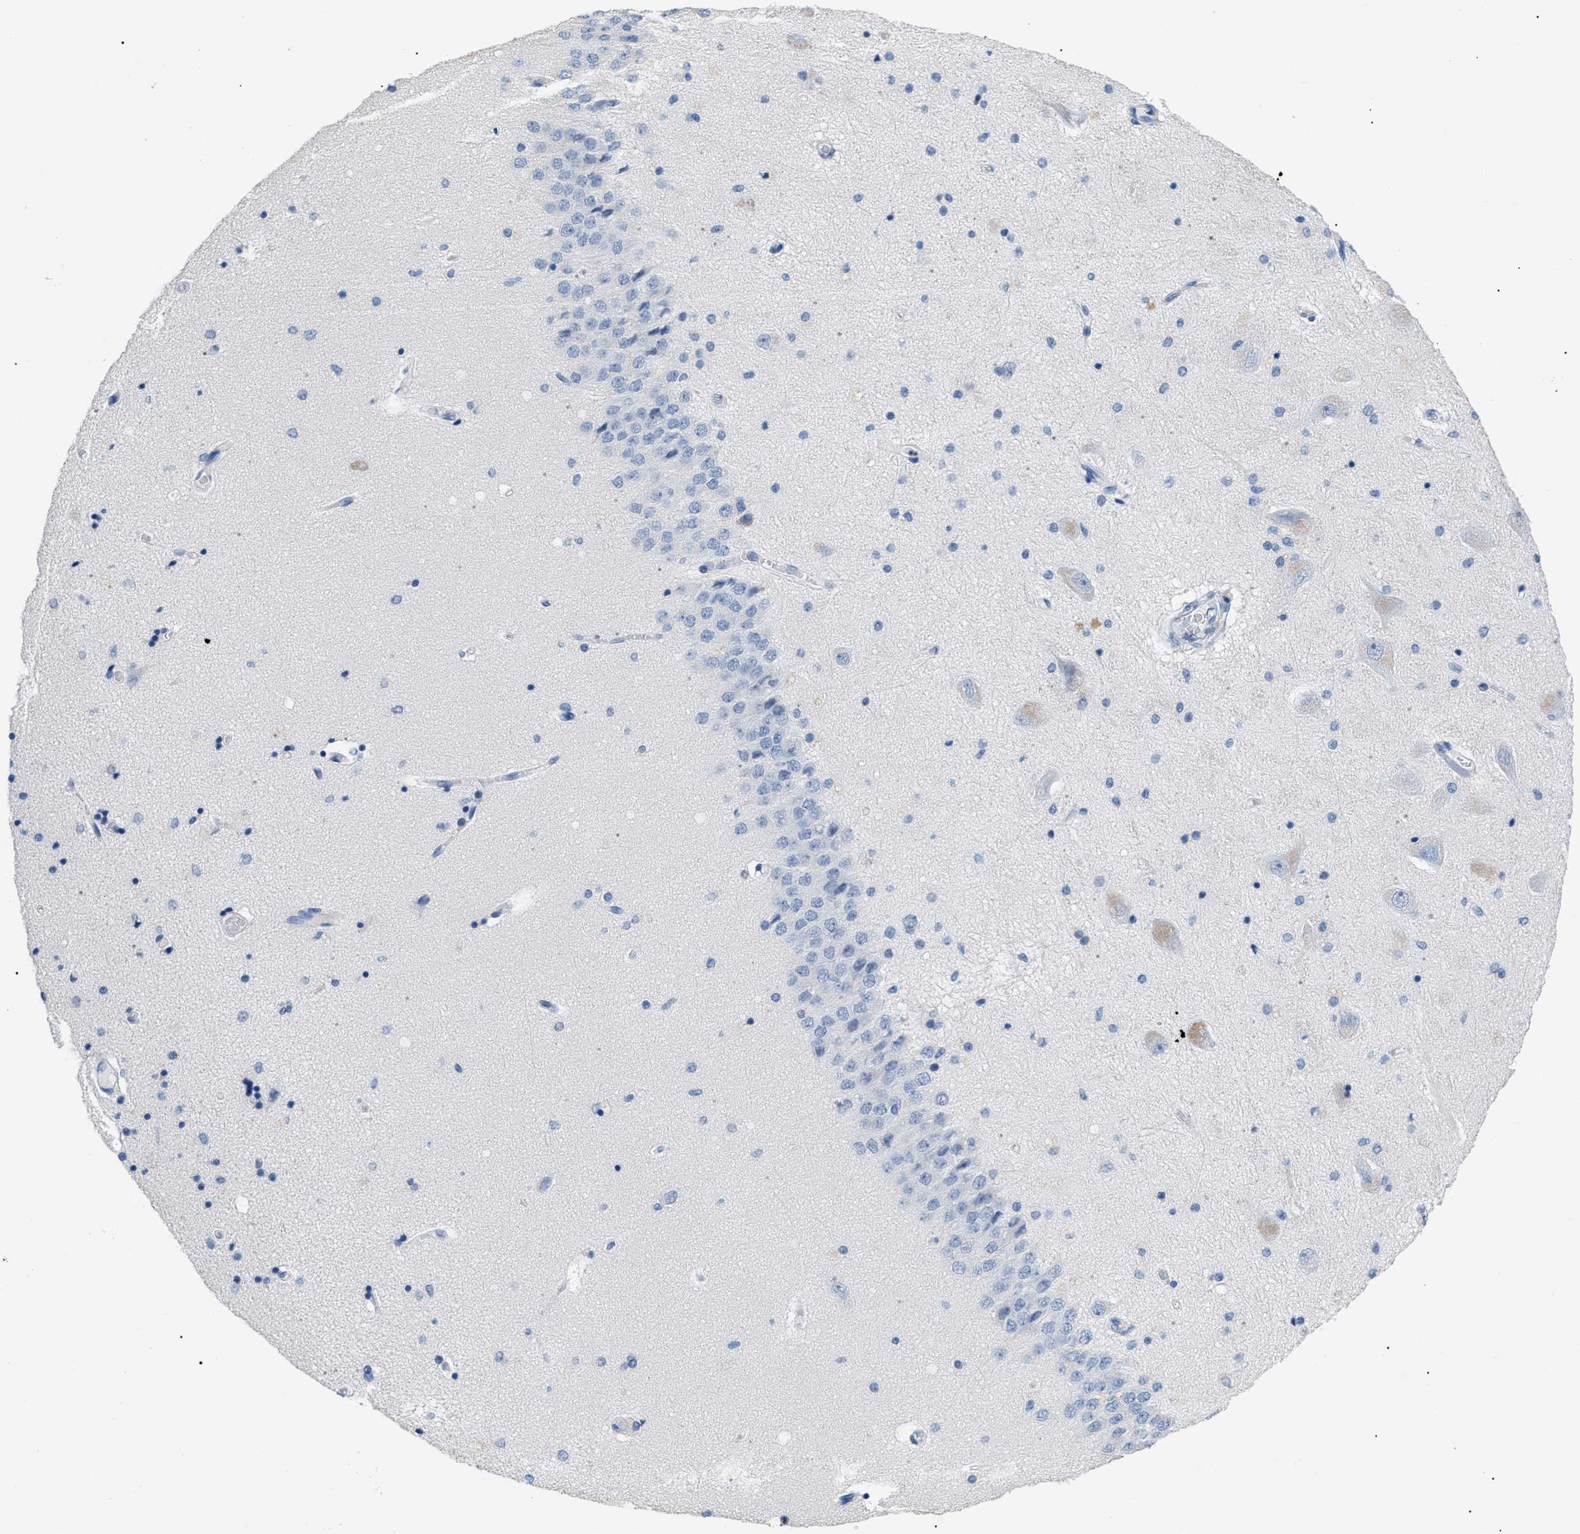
{"staining": {"intensity": "negative", "quantity": "none", "location": "none"}, "tissue": "hippocampus", "cell_type": "Glial cells", "image_type": "normal", "snomed": [{"axis": "morphology", "description": "Normal tissue, NOS"}, {"axis": "topography", "description": "Hippocampus"}], "caption": "High power microscopy micrograph of an IHC image of normal hippocampus, revealing no significant staining in glial cells. The staining is performed using DAB (3,3'-diaminobenzidine) brown chromogen with nuclei counter-stained in using hematoxylin.", "gene": "MCM7", "patient": {"sex": "female", "age": 54}}